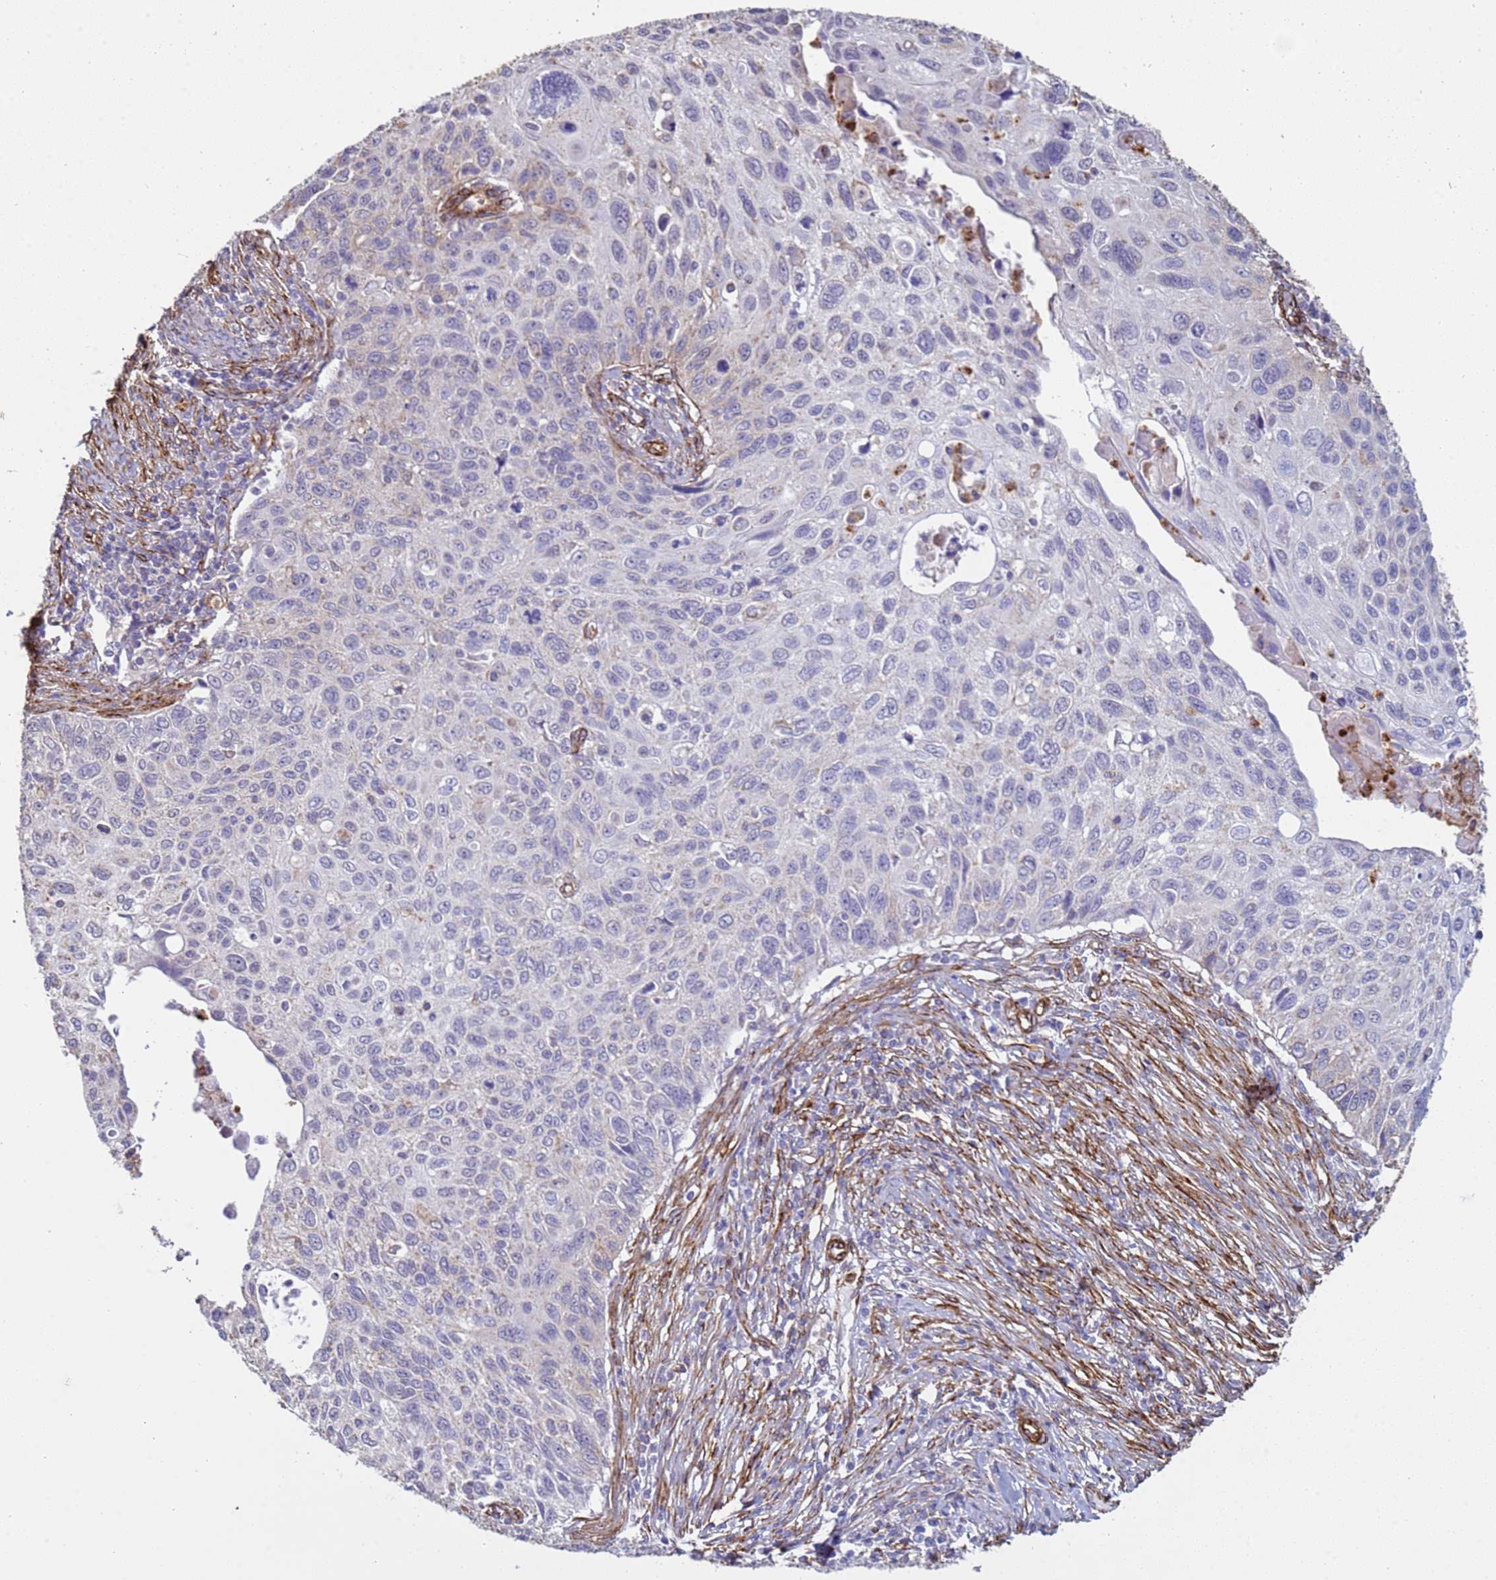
{"staining": {"intensity": "weak", "quantity": "<25%", "location": "cytoplasmic/membranous"}, "tissue": "cervical cancer", "cell_type": "Tumor cells", "image_type": "cancer", "snomed": [{"axis": "morphology", "description": "Squamous cell carcinoma, NOS"}, {"axis": "topography", "description": "Cervix"}], "caption": "The histopathology image exhibits no staining of tumor cells in cervical squamous cell carcinoma.", "gene": "GASK1A", "patient": {"sex": "female", "age": 70}}